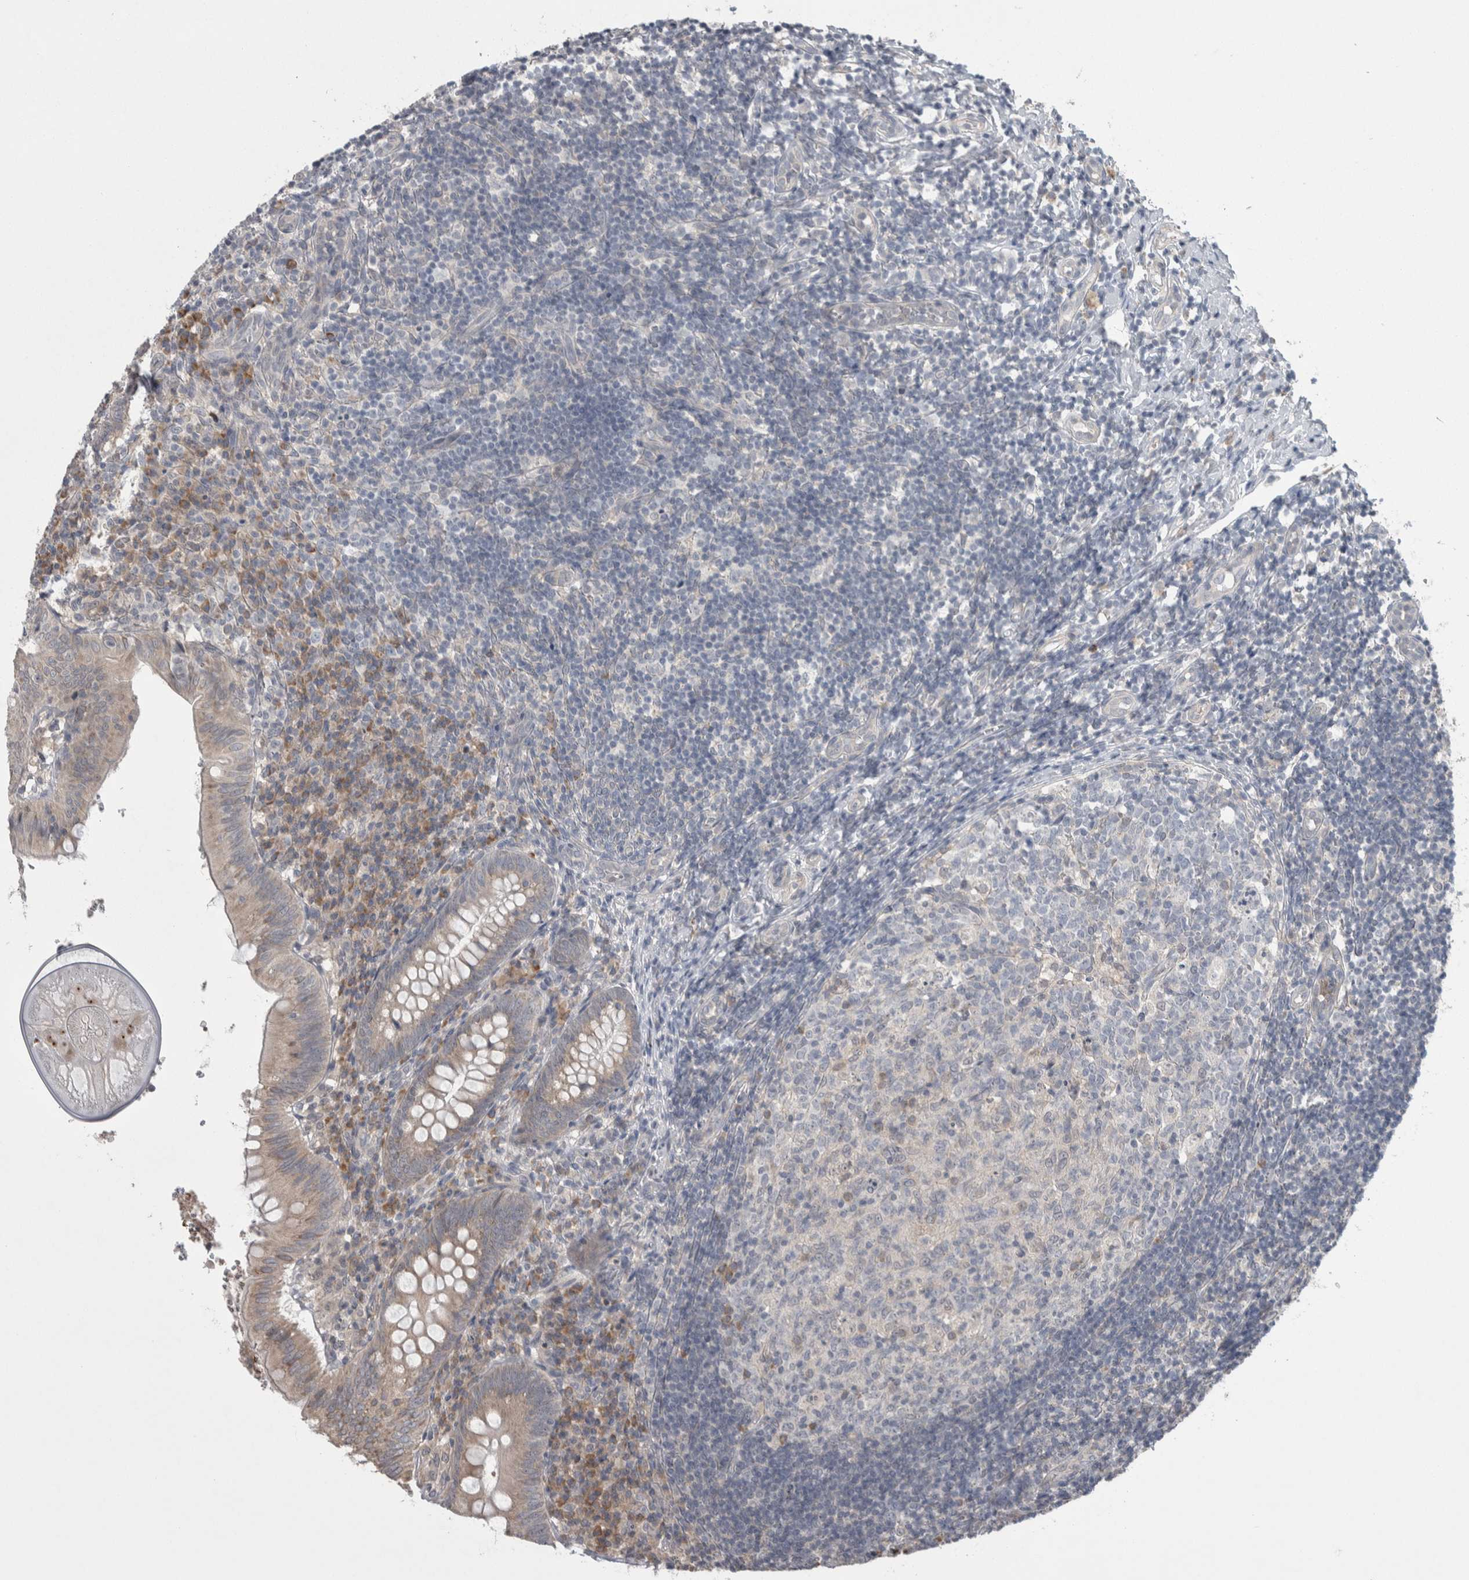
{"staining": {"intensity": "weak", "quantity": ">75%", "location": "cytoplasmic/membranous"}, "tissue": "appendix", "cell_type": "Glandular cells", "image_type": "normal", "snomed": [{"axis": "morphology", "description": "Normal tissue, NOS"}, {"axis": "topography", "description": "Appendix"}], "caption": "The image exhibits staining of benign appendix, revealing weak cytoplasmic/membranous protein positivity (brown color) within glandular cells. Using DAB (3,3'-diaminobenzidine) (brown) and hematoxylin (blue) stains, captured at high magnification using brightfield microscopy.", "gene": "CUL2", "patient": {"sex": "male", "age": 8}}